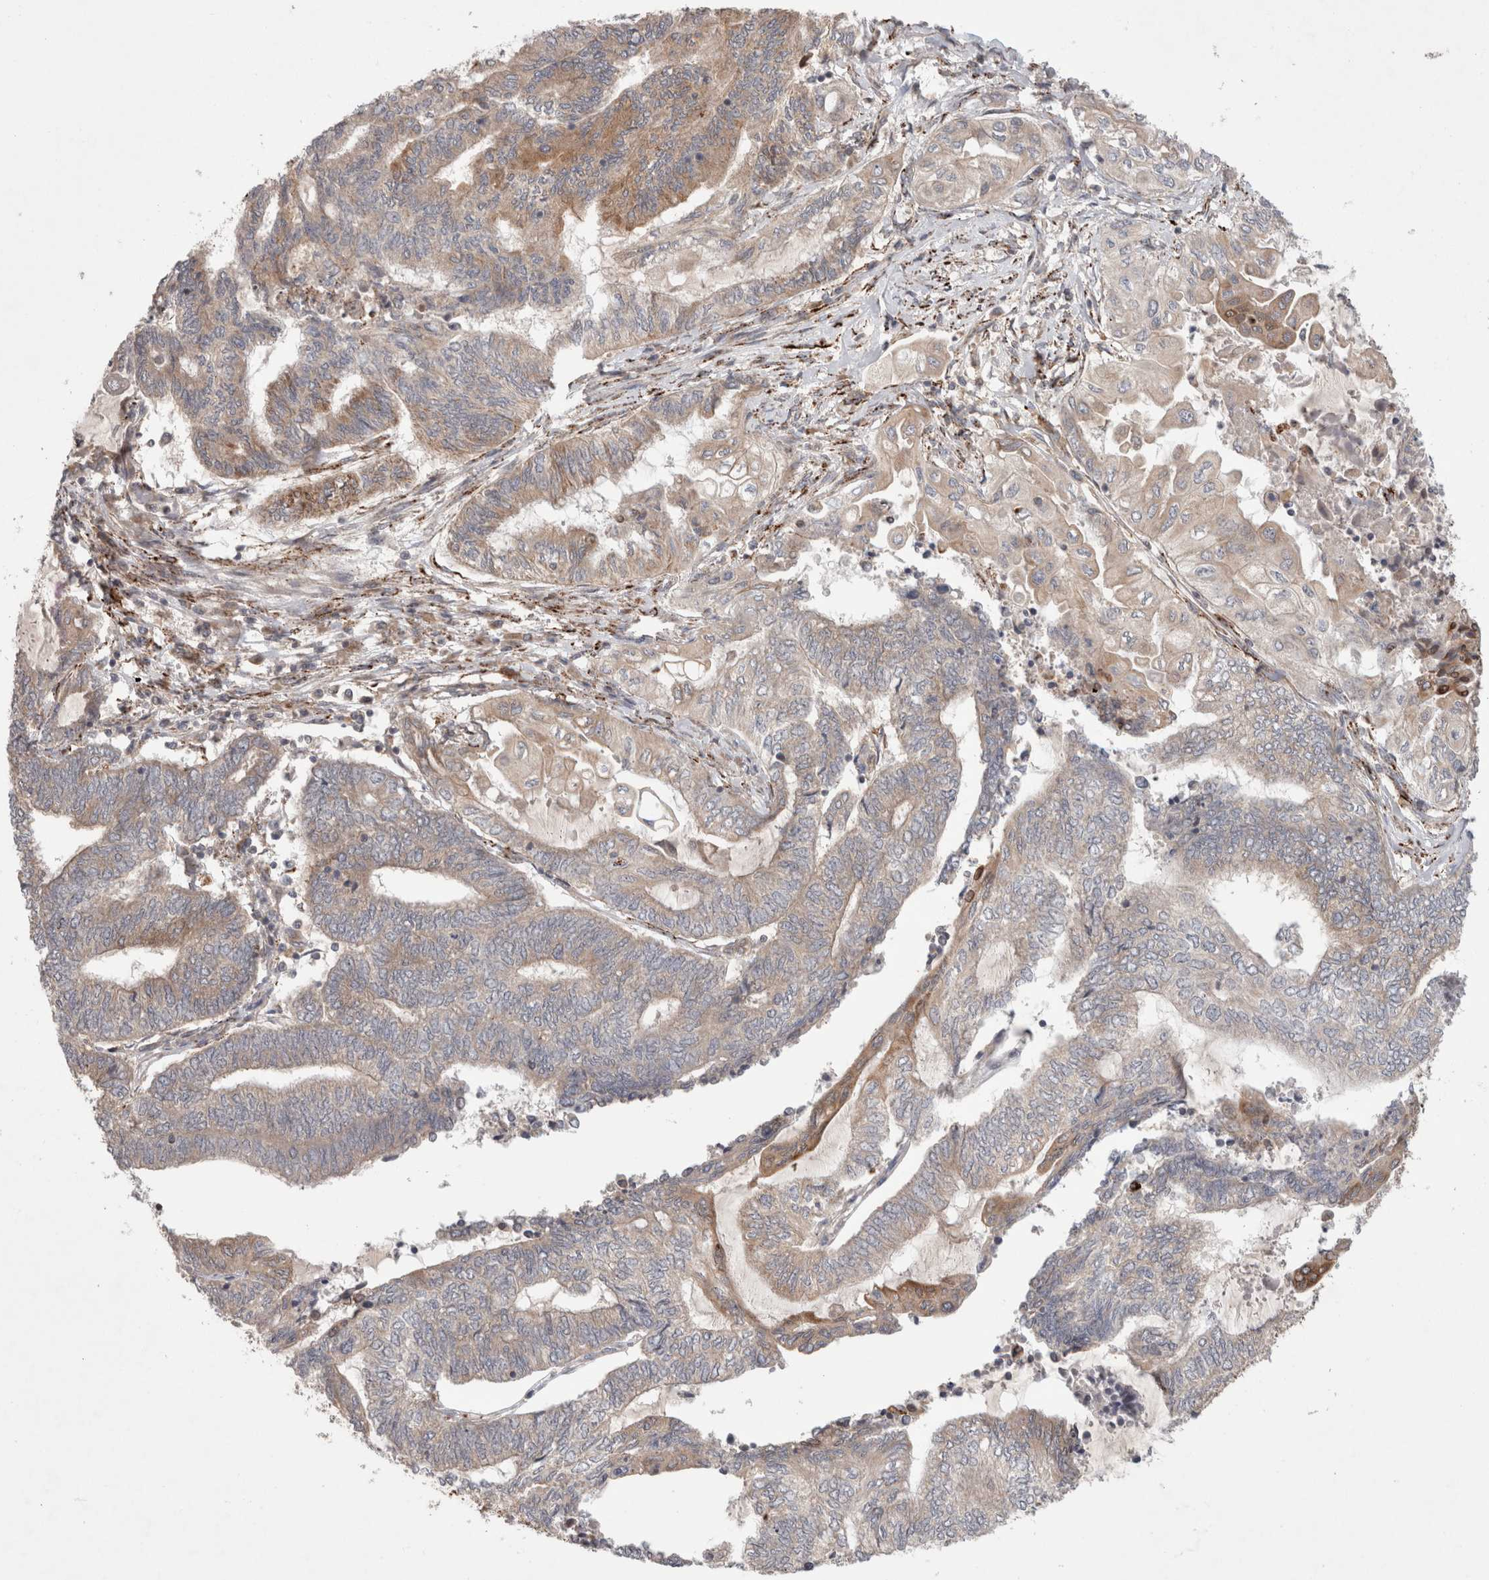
{"staining": {"intensity": "moderate", "quantity": "<25%", "location": "cytoplasmic/membranous"}, "tissue": "endometrial cancer", "cell_type": "Tumor cells", "image_type": "cancer", "snomed": [{"axis": "morphology", "description": "Adenocarcinoma, NOS"}, {"axis": "topography", "description": "Uterus"}, {"axis": "topography", "description": "Endometrium"}], "caption": "Endometrial cancer (adenocarcinoma) stained for a protein (brown) demonstrates moderate cytoplasmic/membranous positive positivity in approximately <25% of tumor cells.", "gene": "HROB", "patient": {"sex": "female", "age": 70}}